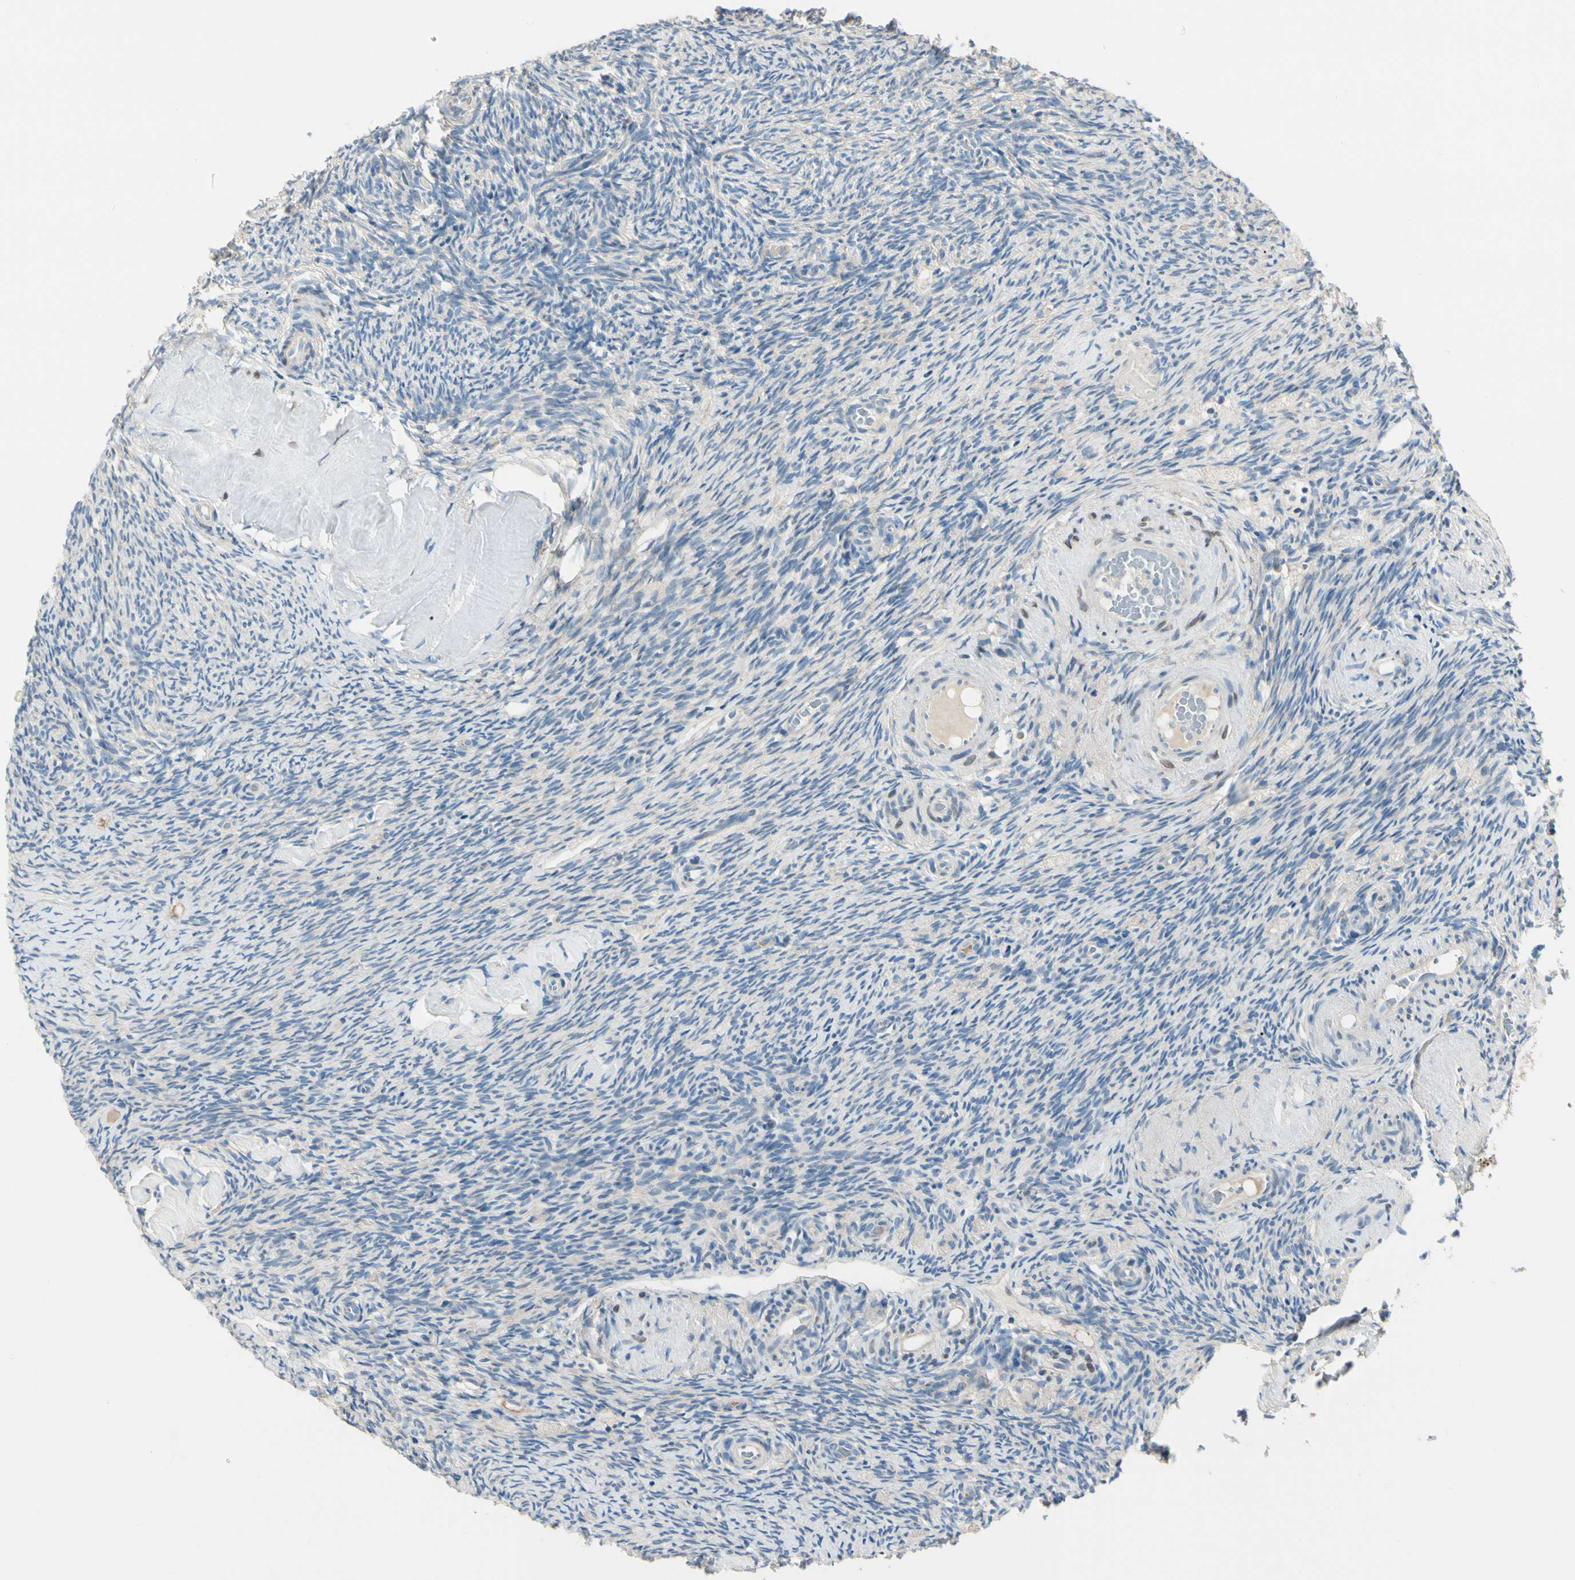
{"staining": {"intensity": "negative", "quantity": "none", "location": "none"}, "tissue": "ovary", "cell_type": "Ovarian stroma cells", "image_type": "normal", "snomed": [{"axis": "morphology", "description": "Normal tissue, NOS"}, {"axis": "topography", "description": "Ovary"}], "caption": "IHC photomicrograph of normal ovary: ovary stained with DAB (3,3'-diaminobenzidine) reveals no significant protein staining in ovarian stroma cells. (Brightfield microscopy of DAB (3,3'-diaminobenzidine) IHC at high magnification).", "gene": "DUSP12", "patient": {"sex": "female", "age": 60}}